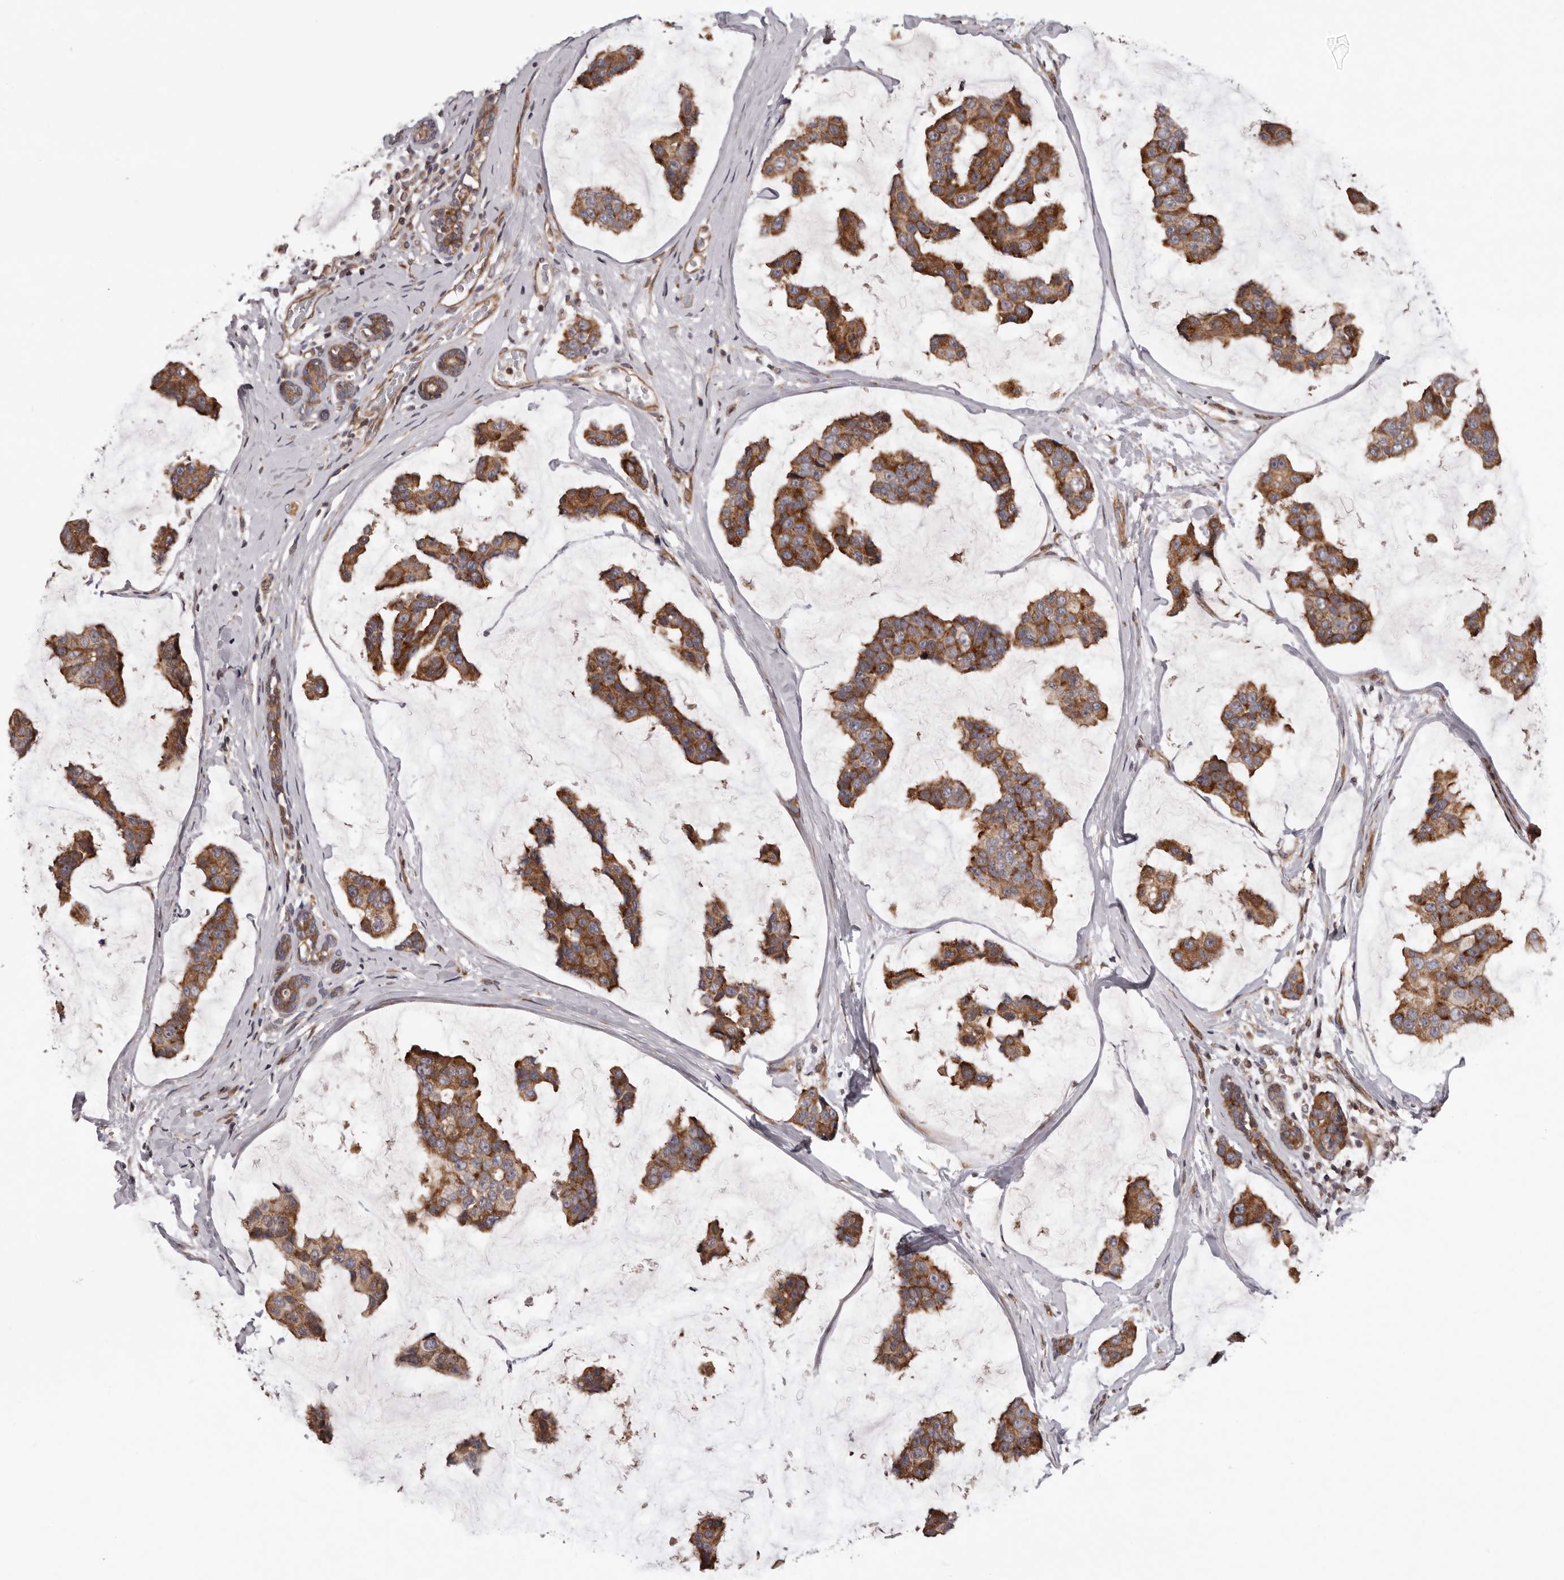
{"staining": {"intensity": "moderate", "quantity": ">75%", "location": "cytoplasmic/membranous"}, "tissue": "breast cancer", "cell_type": "Tumor cells", "image_type": "cancer", "snomed": [{"axis": "morphology", "description": "Normal tissue, NOS"}, {"axis": "morphology", "description": "Duct carcinoma"}, {"axis": "topography", "description": "Breast"}], "caption": "Moderate cytoplasmic/membranous staining is seen in about >75% of tumor cells in breast infiltrating ductal carcinoma.", "gene": "VPS37A", "patient": {"sex": "female", "age": 50}}